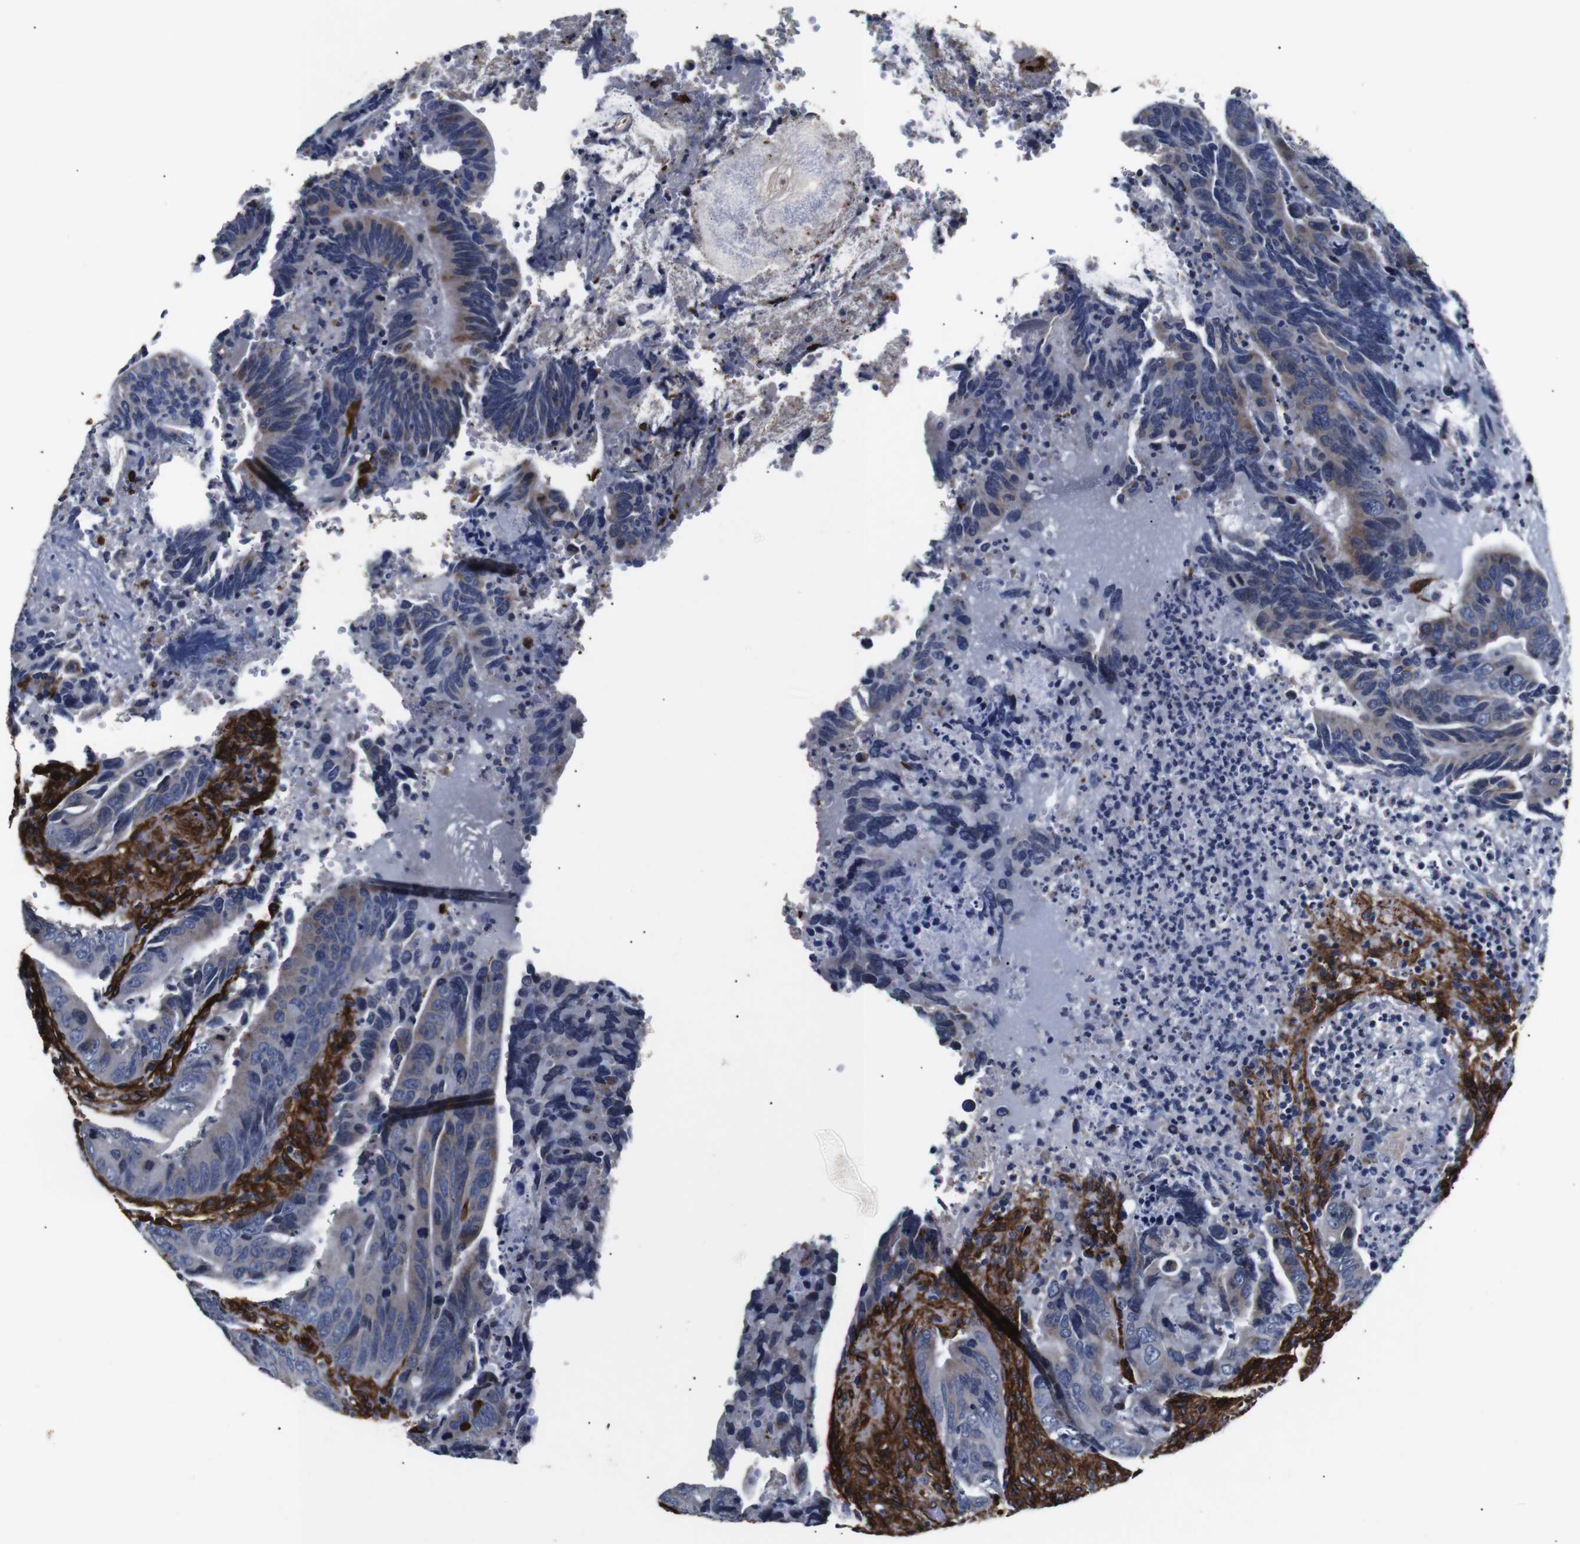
{"staining": {"intensity": "negative", "quantity": "none", "location": "none"}, "tissue": "colorectal cancer", "cell_type": "Tumor cells", "image_type": "cancer", "snomed": [{"axis": "morphology", "description": "Normal tissue, NOS"}, {"axis": "morphology", "description": "Adenocarcinoma, NOS"}, {"axis": "topography", "description": "Colon"}], "caption": "DAB immunohistochemical staining of human adenocarcinoma (colorectal) displays no significant staining in tumor cells. Brightfield microscopy of immunohistochemistry stained with DAB (3,3'-diaminobenzidine) (brown) and hematoxylin (blue), captured at high magnification.", "gene": "CAV2", "patient": {"sex": "male", "age": 56}}